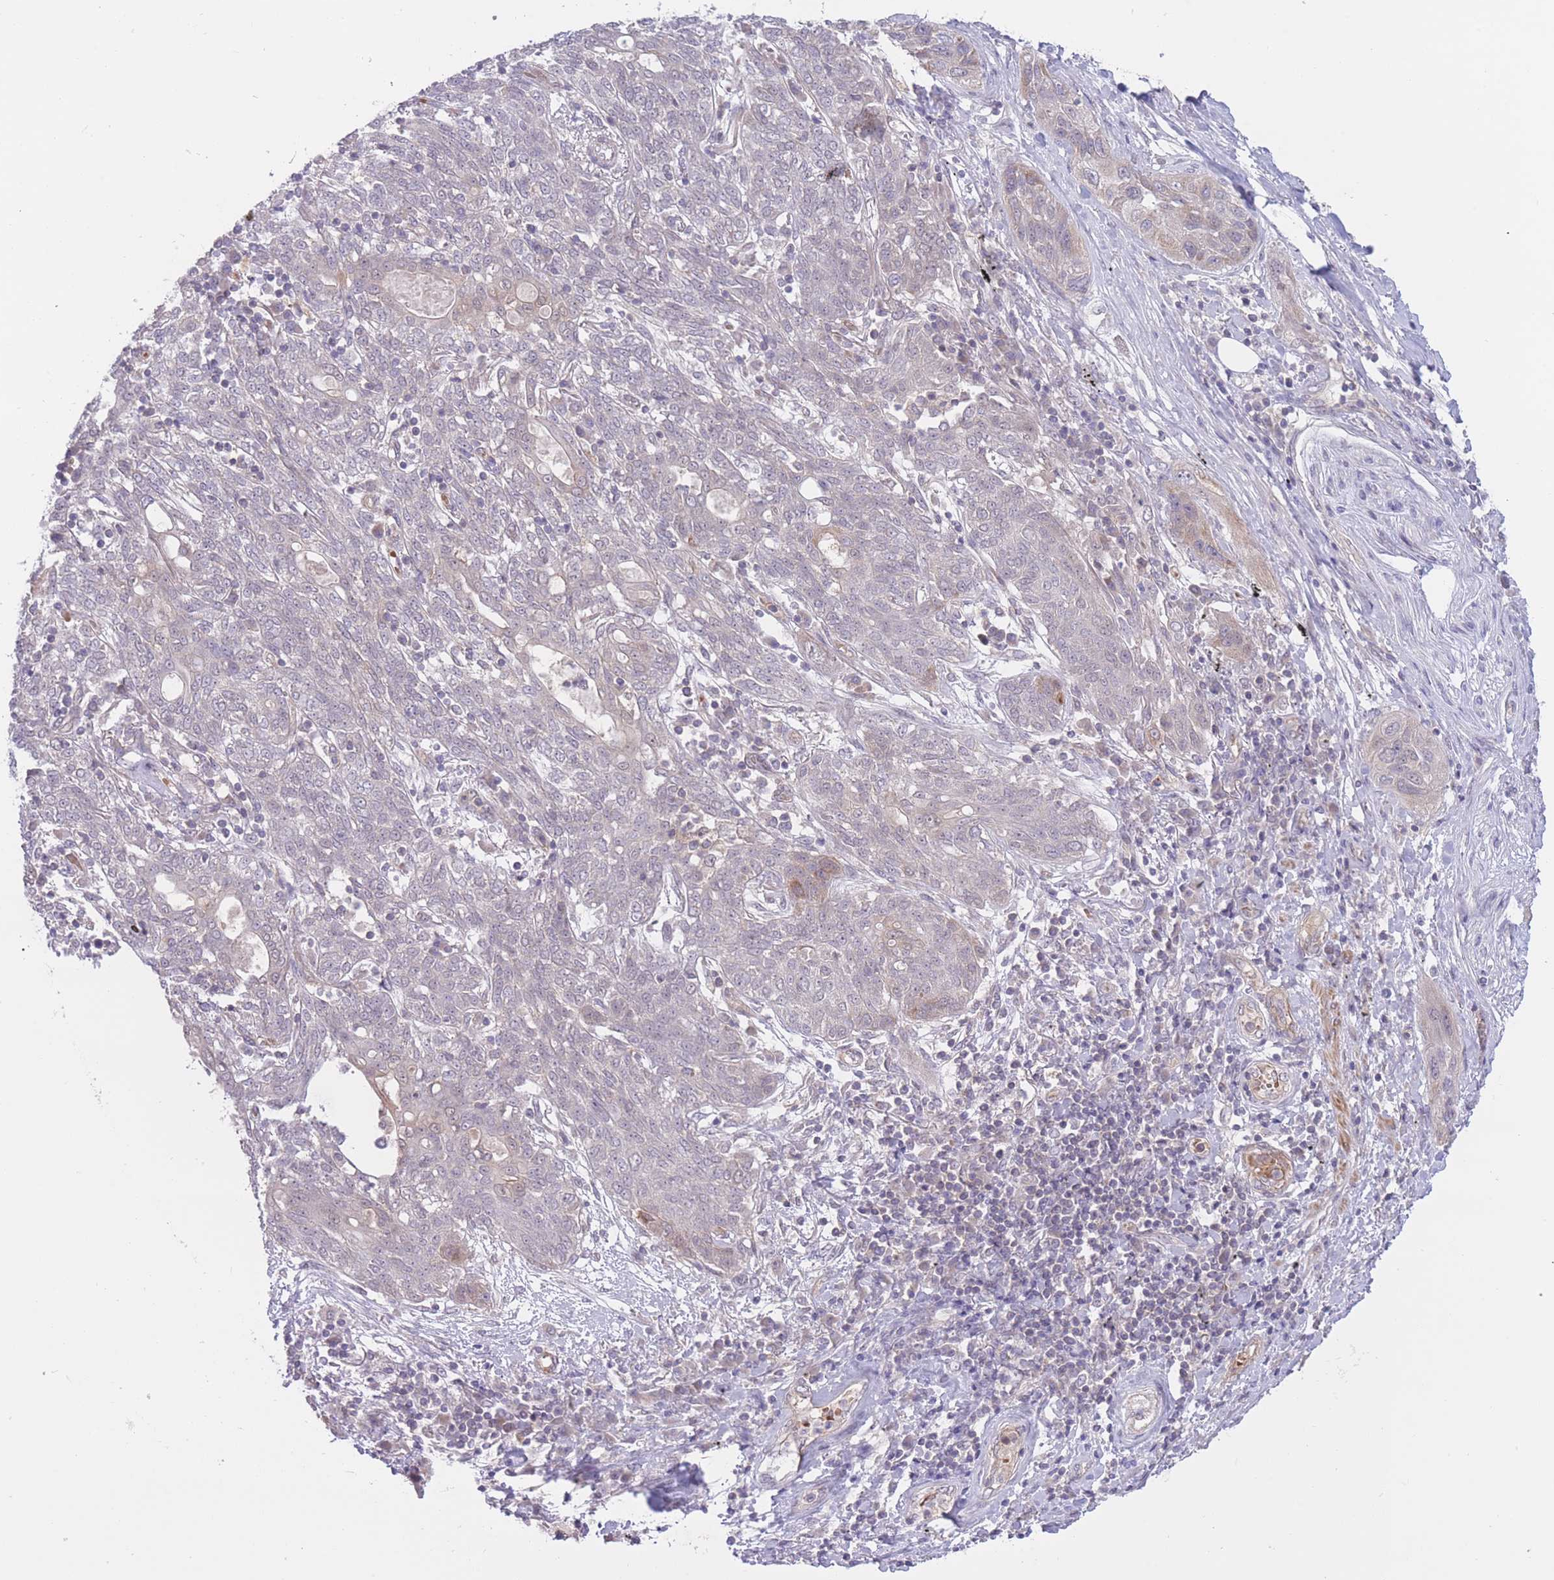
{"staining": {"intensity": "weak", "quantity": "<25%", "location": "cytoplasmic/membranous"}, "tissue": "lung cancer", "cell_type": "Tumor cells", "image_type": "cancer", "snomed": [{"axis": "morphology", "description": "Squamous cell carcinoma, NOS"}, {"axis": "topography", "description": "Lung"}], "caption": "Tumor cells show no significant positivity in lung squamous cell carcinoma. (DAB immunohistochemistry with hematoxylin counter stain).", "gene": "FUT5", "patient": {"sex": "female", "age": 70}}